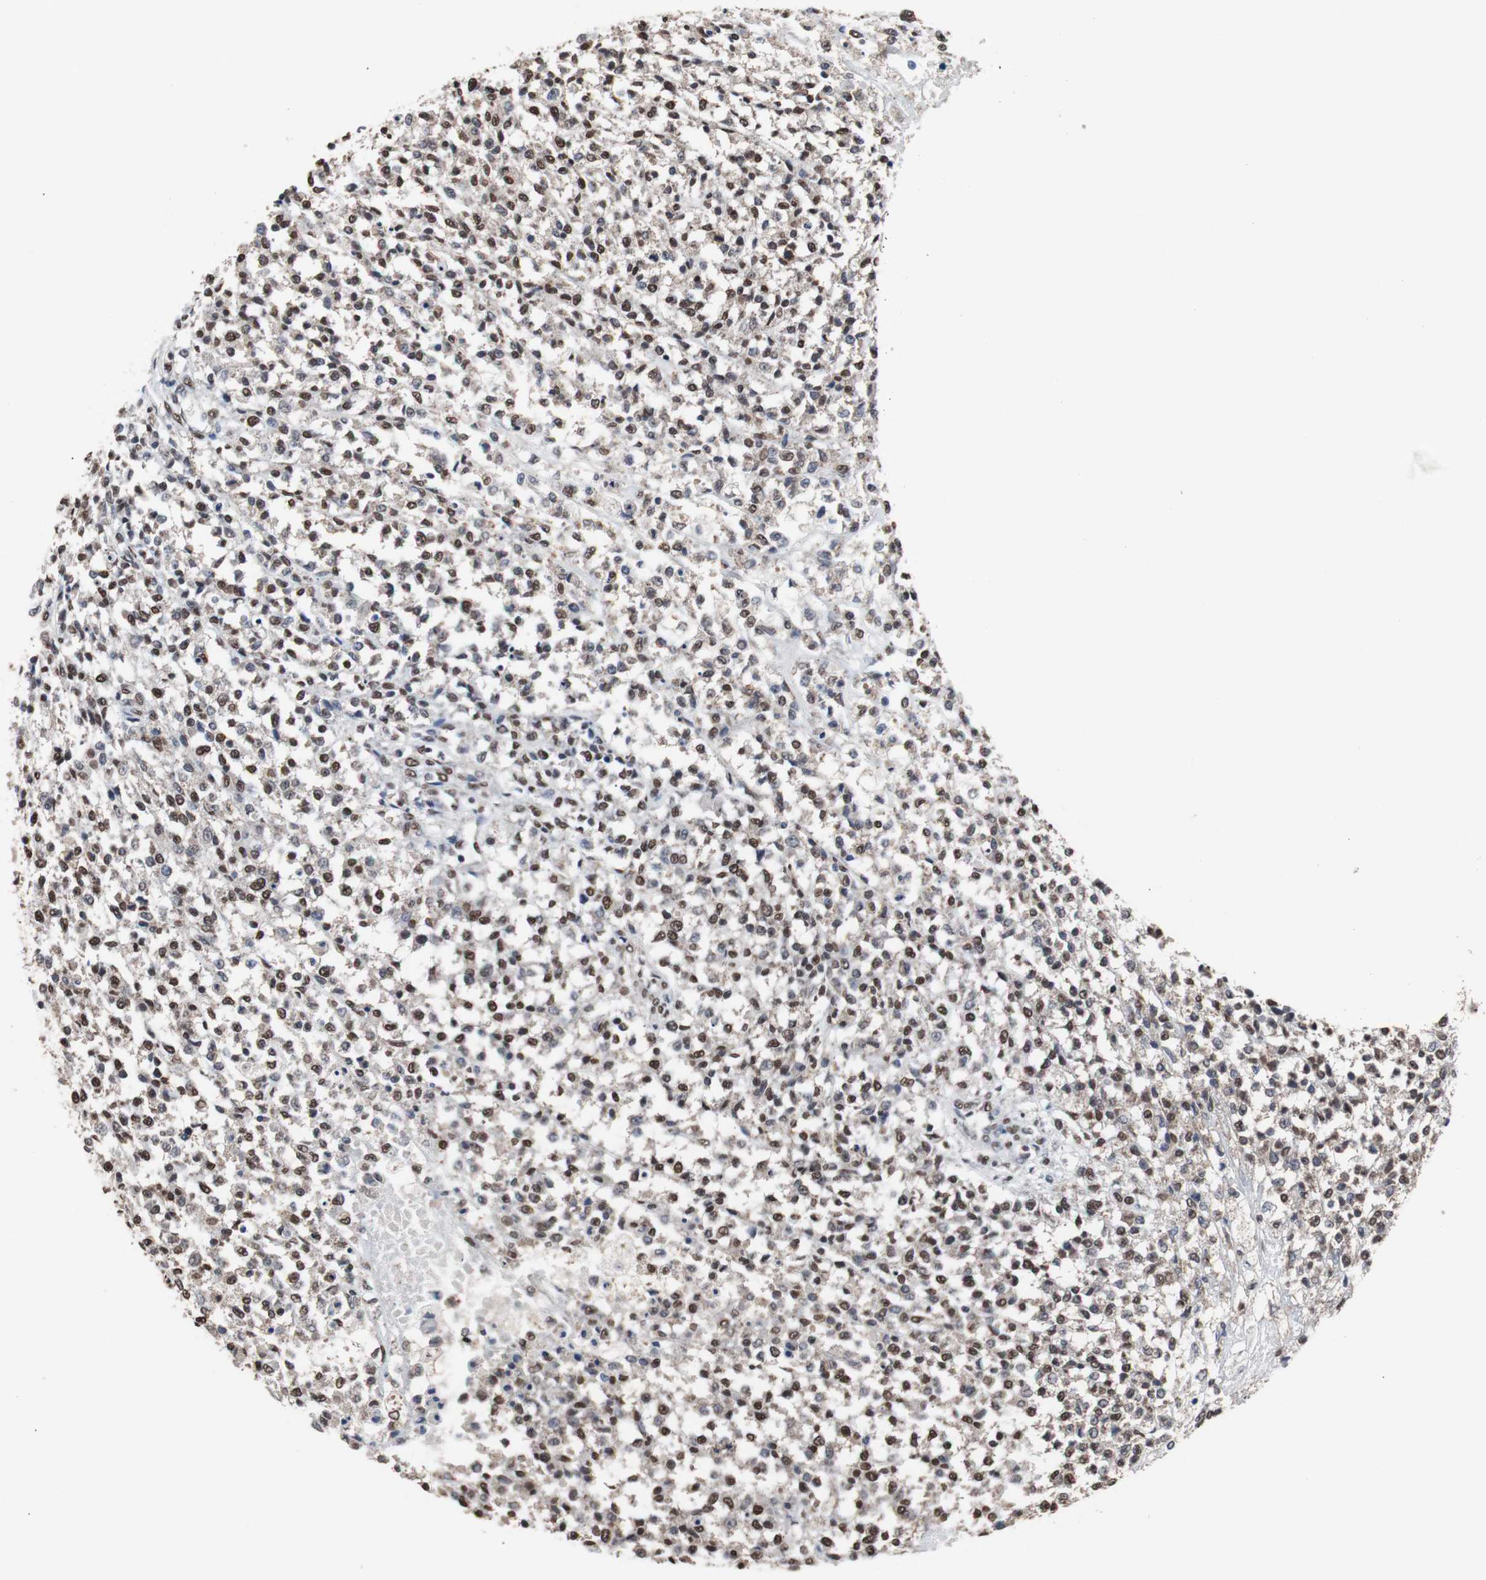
{"staining": {"intensity": "moderate", "quantity": ">75%", "location": "nuclear"}, "tissue": "testis cancer", "cell_type": "Tumor cells", "image_type": "cancer", "snomed": [{"axis": "morphology", "description": "Seminoma, NOS"}, {"axis": "topography", "description": "Testis"}], "caption": "Testis cancer (seminoma) was stained to show a protein in brown. There is medium levels of moderate nuclear positivity in about >75% of tumor cells.", "gene": "MED27", "patient": {"sex": "male", "age": 59}}